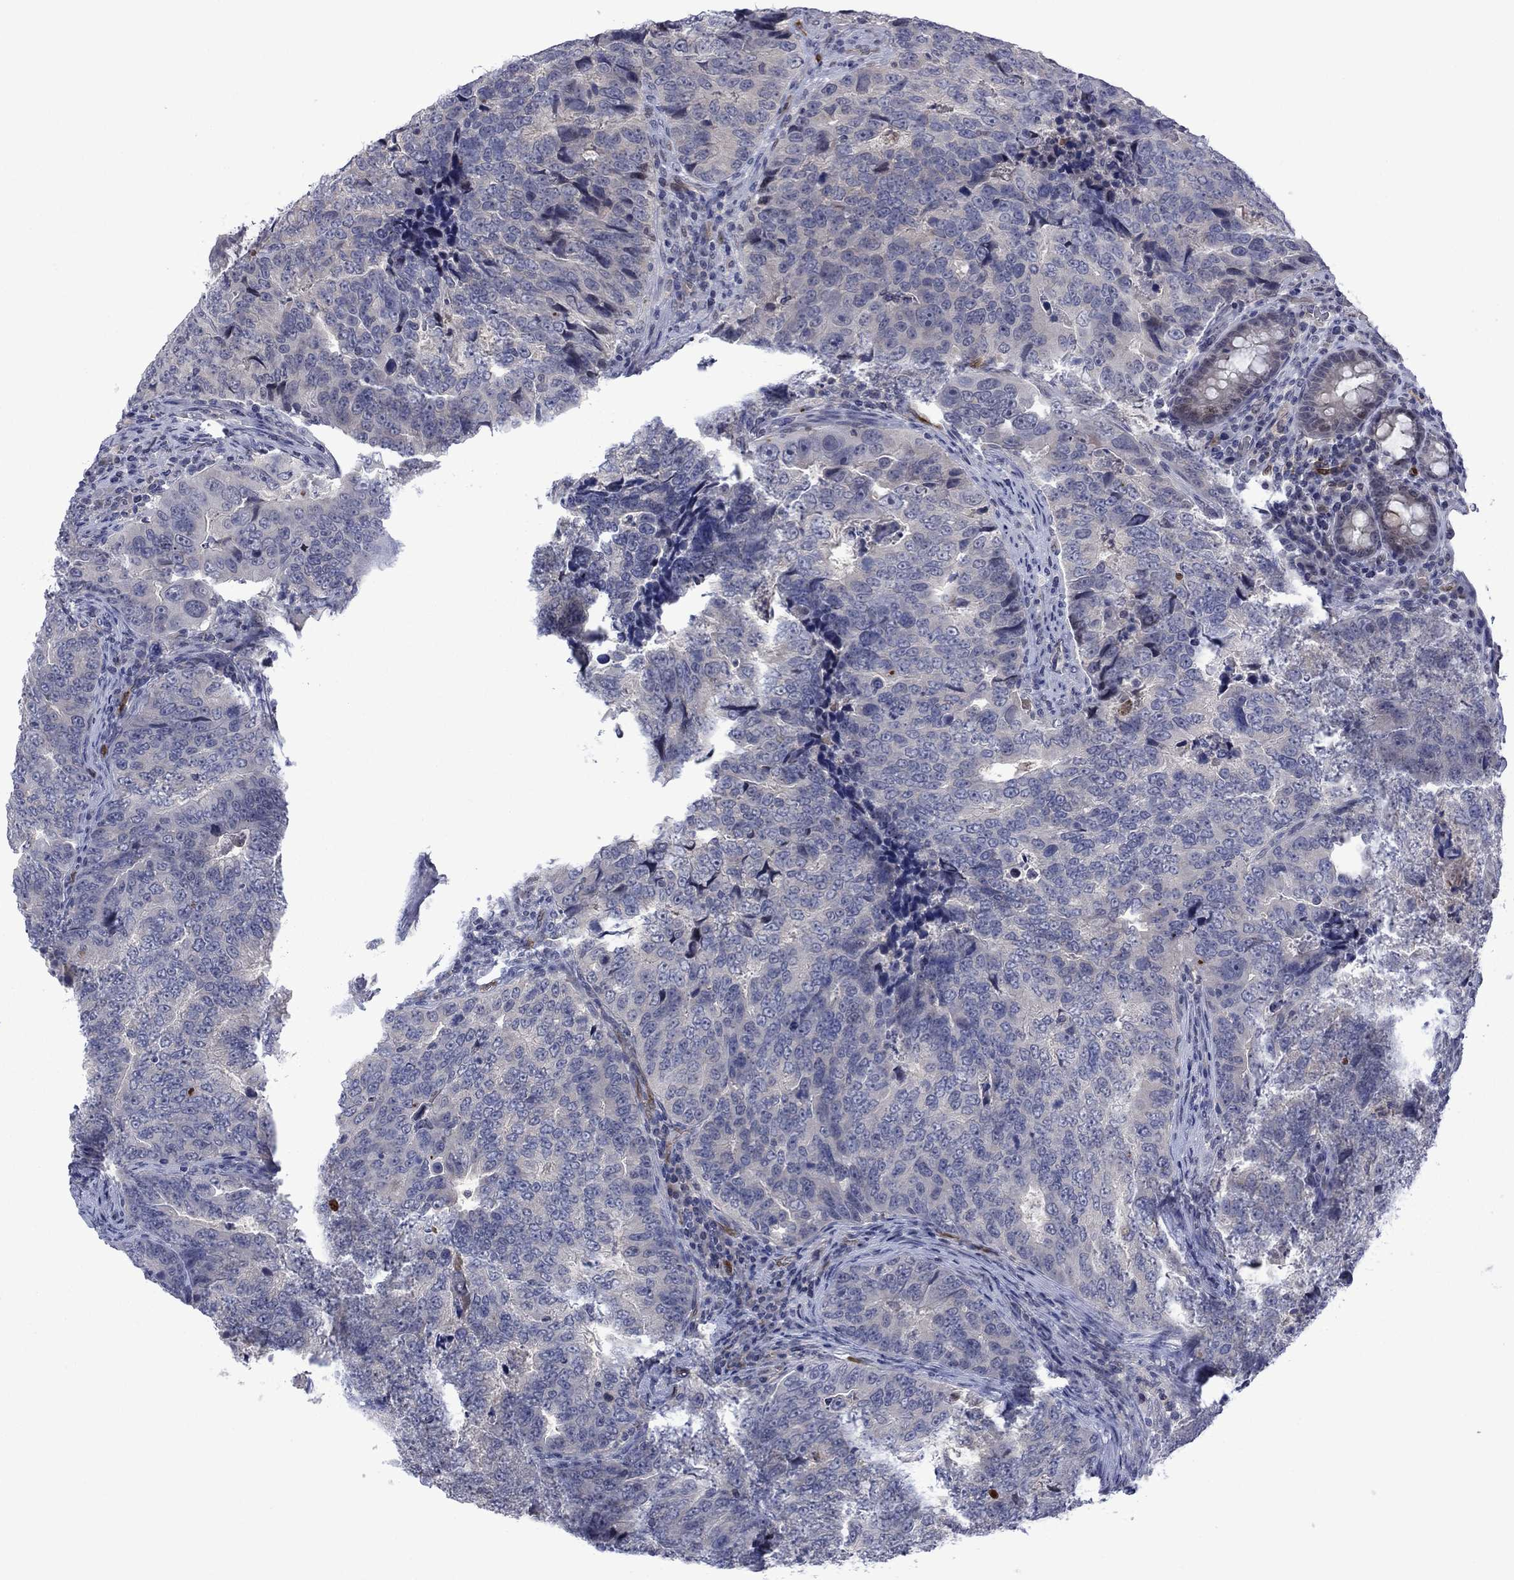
{"staining": {"intensity": "negative", "quantity": "none", "location": "none"}, "tissue": "colorectal cancer", "cell_type": "Tumor cells", "image_type": "cancer", "snomed": [{"axis": "morphology", "description": "Adenocarcinoma, NOS"}, {"axis": "topography", "description": "Colon"}], "caption": "IHC of colorectal cancer (adenocarcinoma) displays no staining in tumor cells.", "gene": "AGL", "patient": {"sex": "female", "age": 72}}